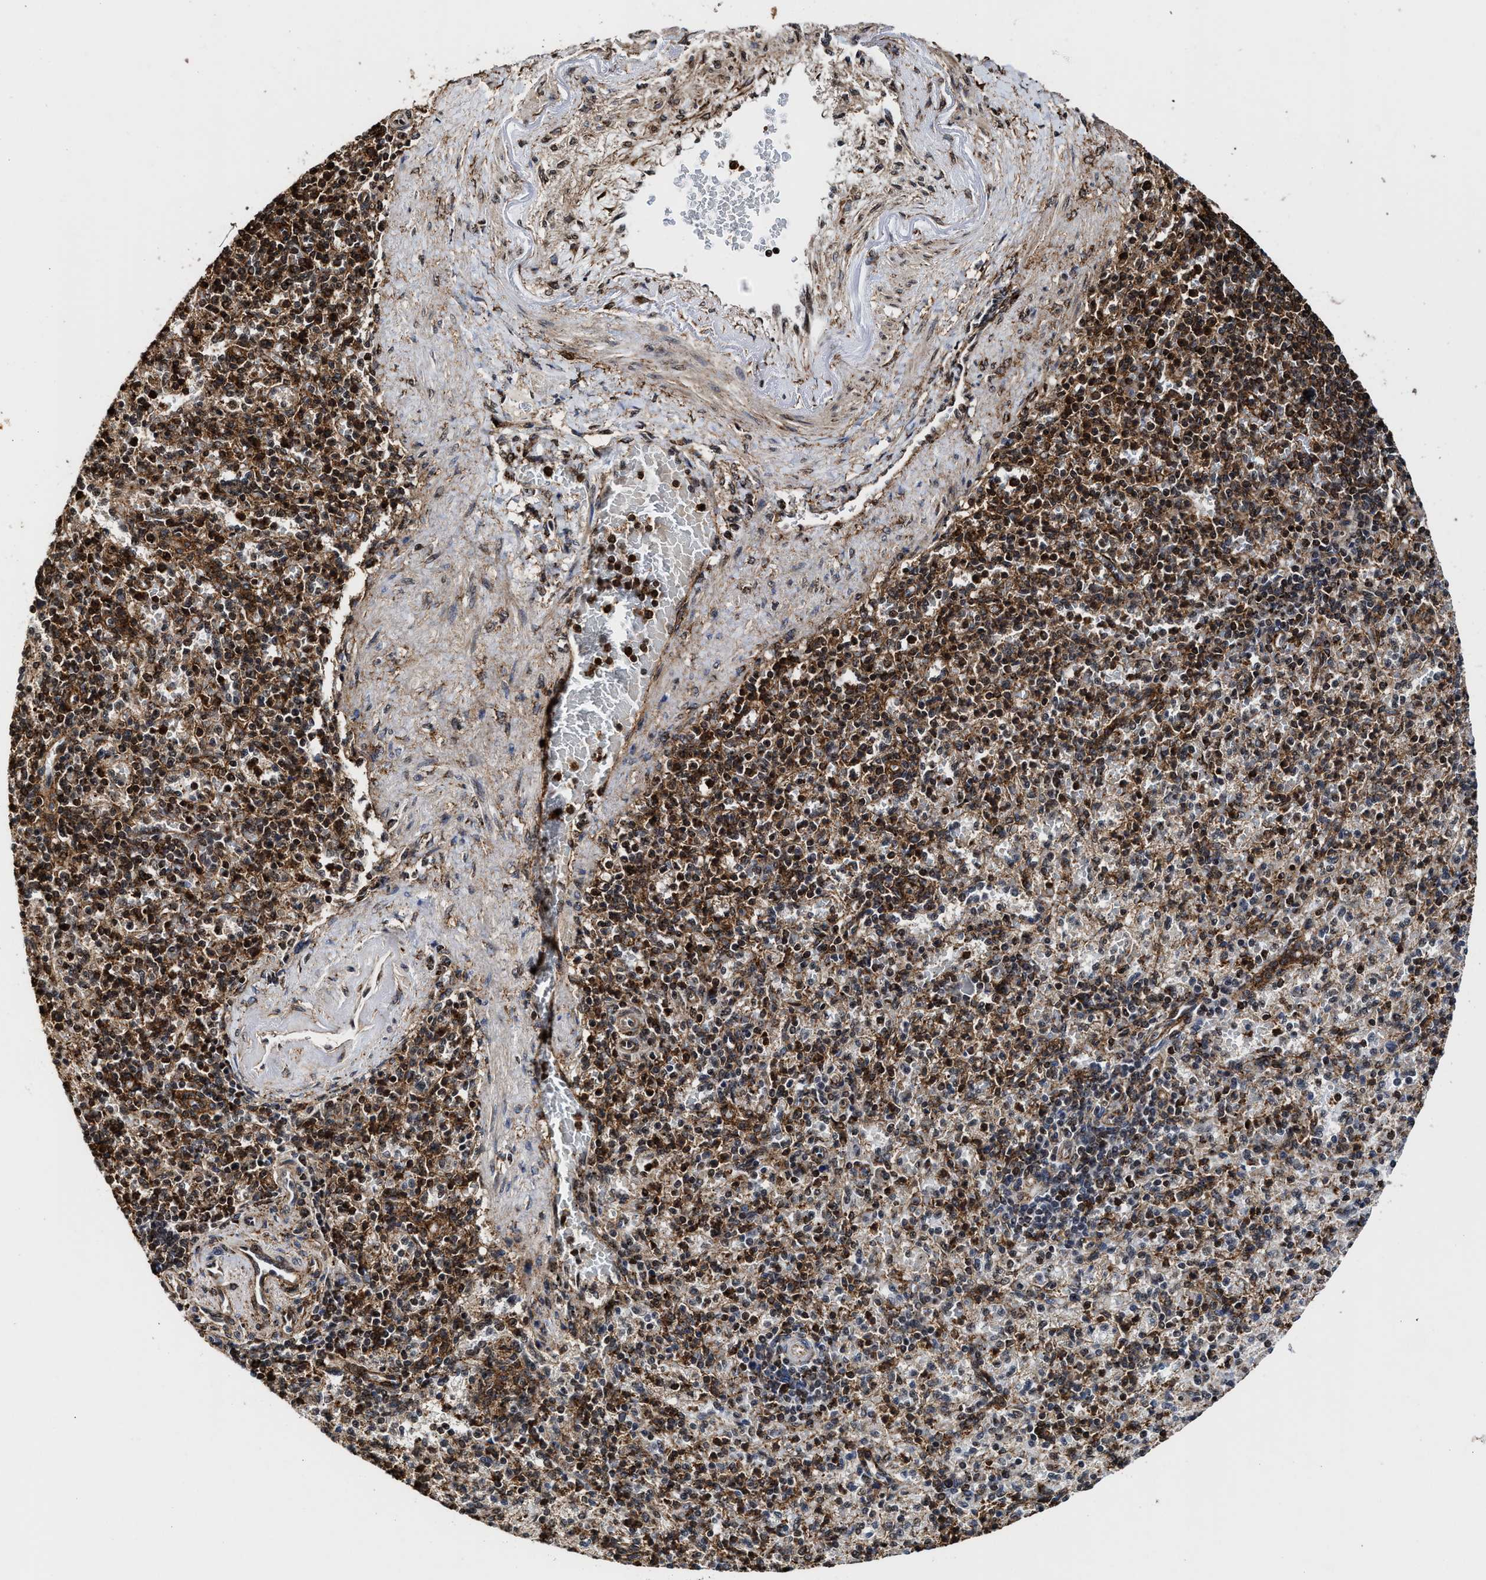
{"staining": {"intensity": "strong", "quantity": ">75%", "location": "cytoplasmic/membranous,nuclear"}, "tissue": "spleen", "cell_type": "Cells in red pulp", "image_type": "normal", "snomed": [{"axis": "morphology", "description": "Normal tissue, NOS"}, {"axis": "topography", "description": "Spleen"}], "caption": "Immunohistochemistry (IHC) image of benign spleen: spleen stained using immunohistochemistry (IHC) reveals high levels of strong protein expression localized specifically in the cytoplasmic/membranous,nuclear of cells in red pulp, appearing as a cytoplasmic/membranous,nuclear brown color.", "gene": "SEPTIN2", "patient": {"sex": "female", "age": 74}}